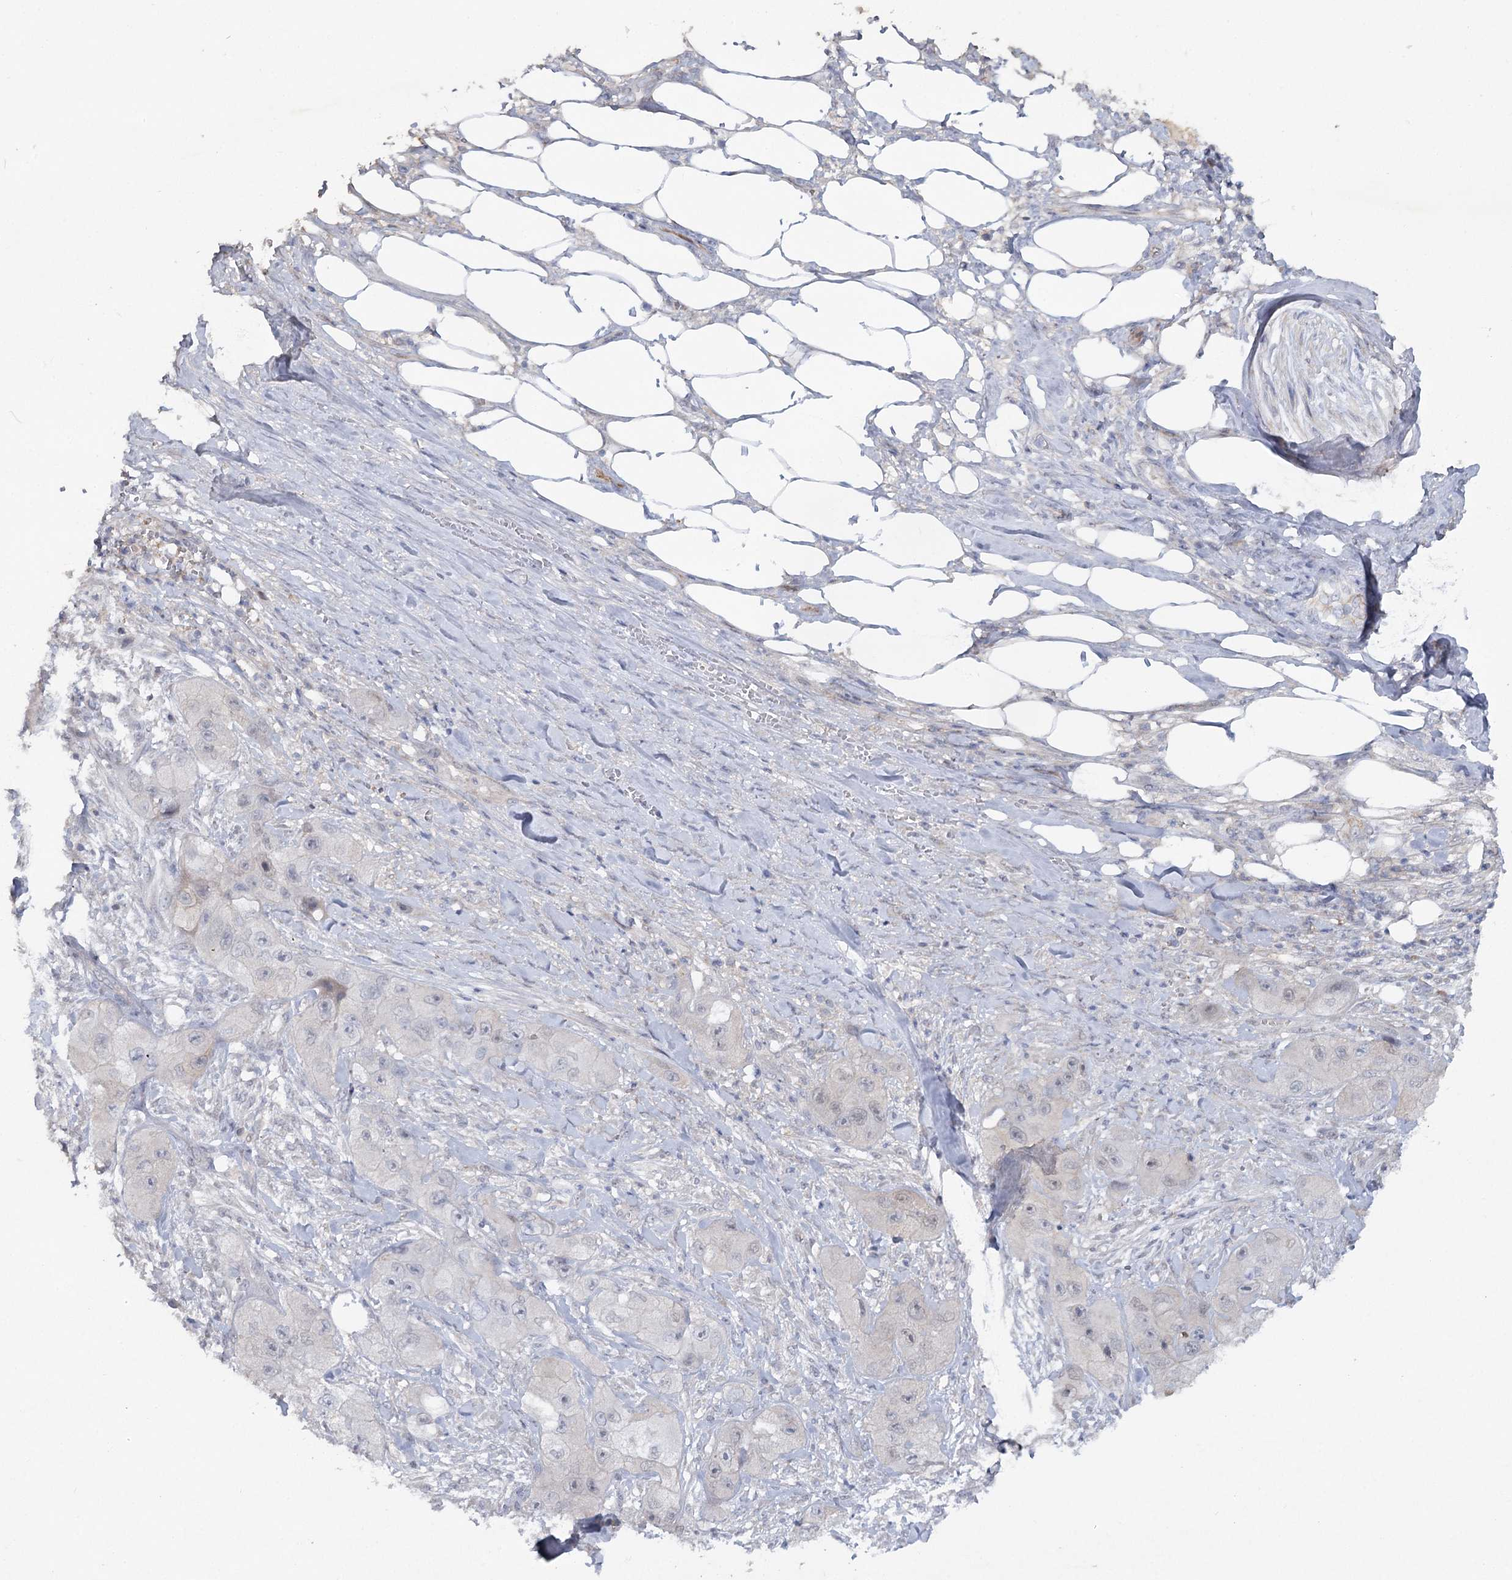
{"staining": {"intensity": "negative", "quantity": "none", "location": "none"}, "tissue": "skin cancer", "cell_type": "Tumor cells", "image_type": "cancer", "snomed": [{"axis": "morphology", "description": "Squamous cell carcinoma, NOS"}, {"axis": "topography", "description": "Skin"}, {"axis": "topography", "description": "Subcutis"}], "caption": "The immunohistochemistry (IHC) image has no significant staining in tumor cells of skin cancer tissue.", "gene": "MAP3K13", "patient": {"sex": "male", "age": 73}}